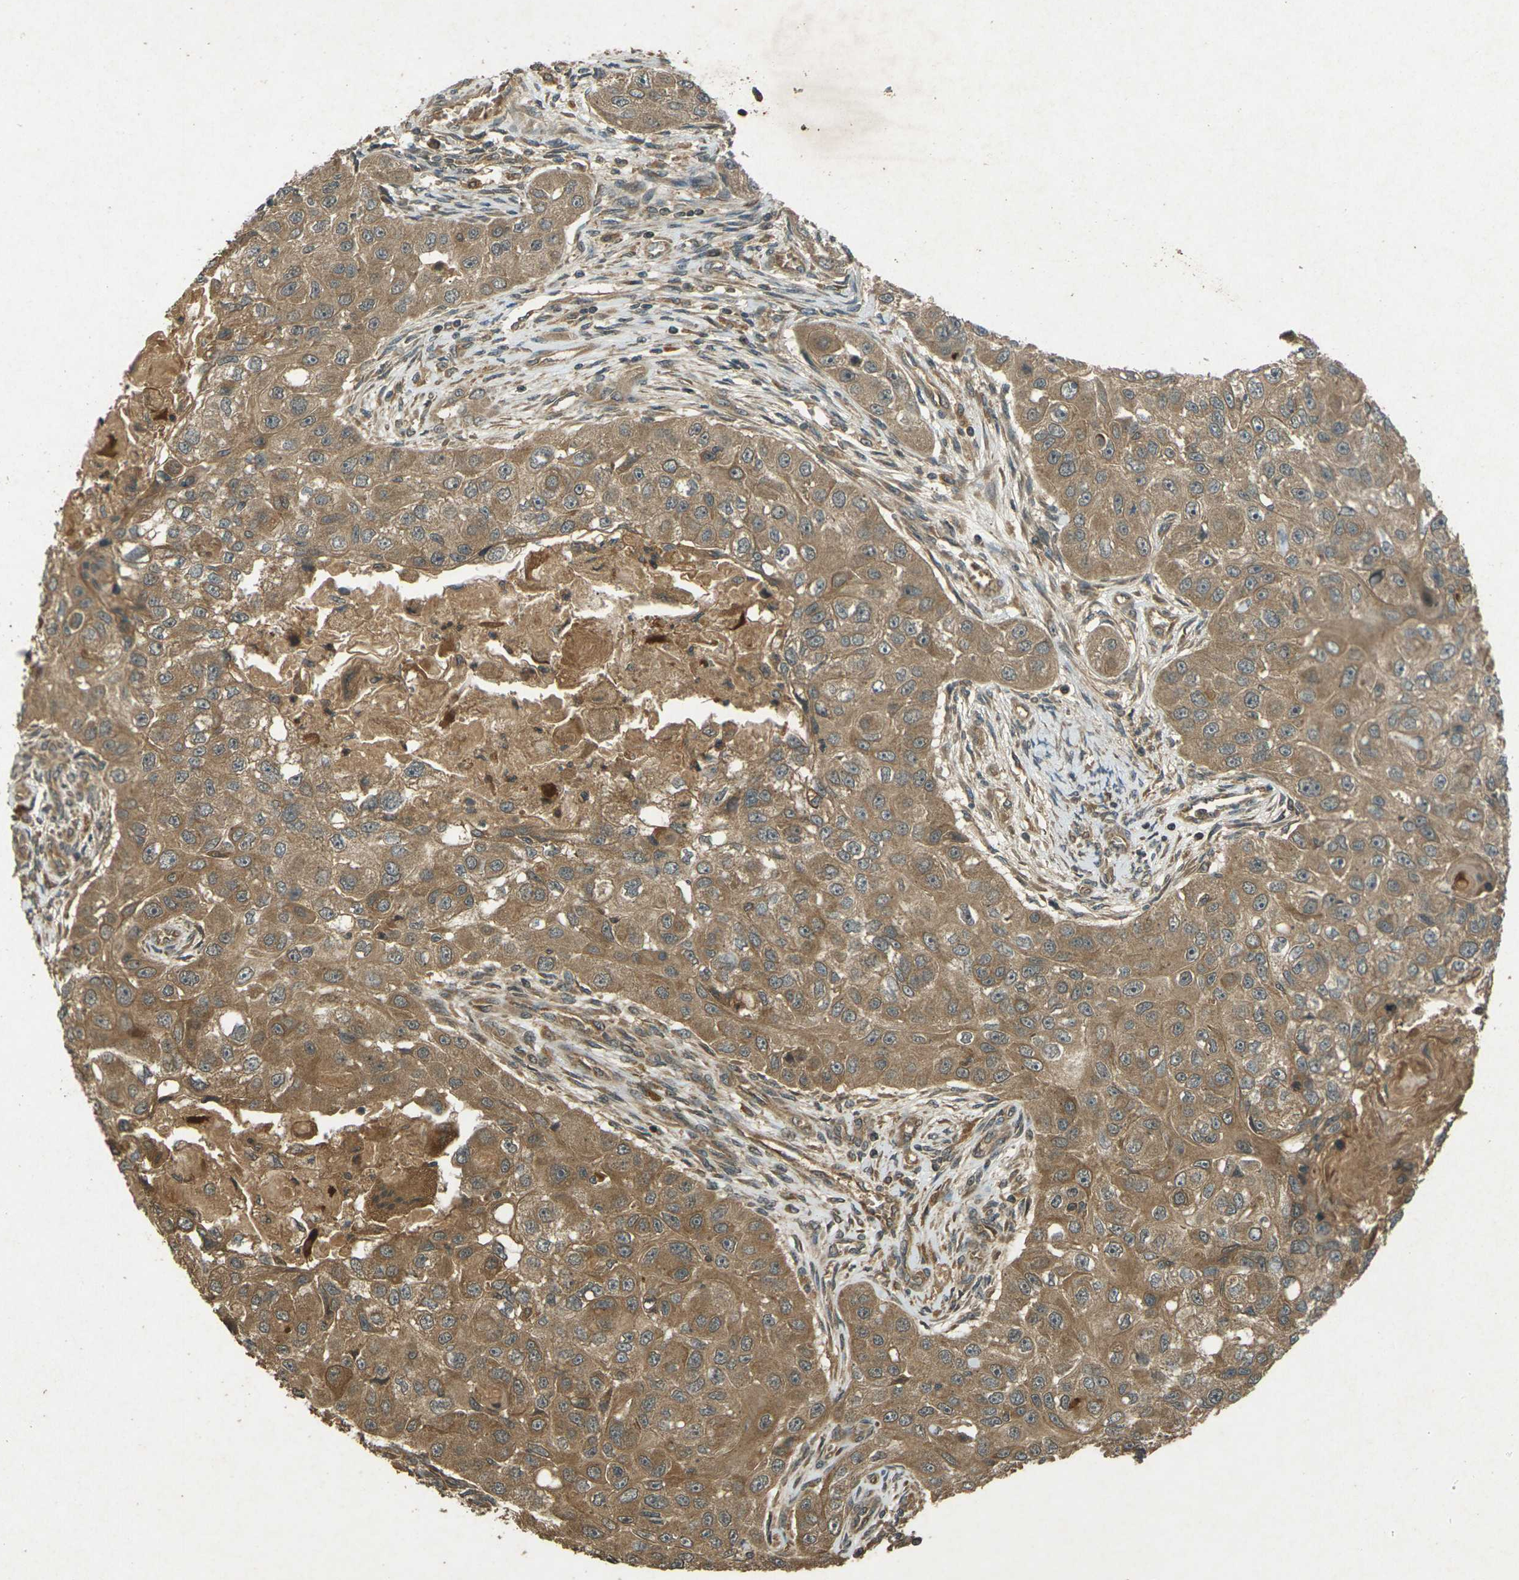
{"staining": {"intensity": "moderate", "quantity": ">75%", "location": "cytoplasmic/membranous"}, "tissue": "head and neck cancer", "cell_type": "Tumor cells", "image_type": "cancer", "snomed": [{"axis": "morphology", "description": "Normal tissue, NOS"}, {"axis": "morphology", "description": "Squamous cell carcinoma, NOS"}, {"axis": "topography", "description": "Skeletal muscle"}, {"axis": "topography", "description": "Head-Neck"}], "caption": "Protein positivity by immunohistochemistry demonstrates moderate cytoplasmic/membranous positivity in about >75% of tumor cells in head and neck squamous cell carcinoma.", "gene": "TAP1", "patient": {"sex": "male", "age": 51}}